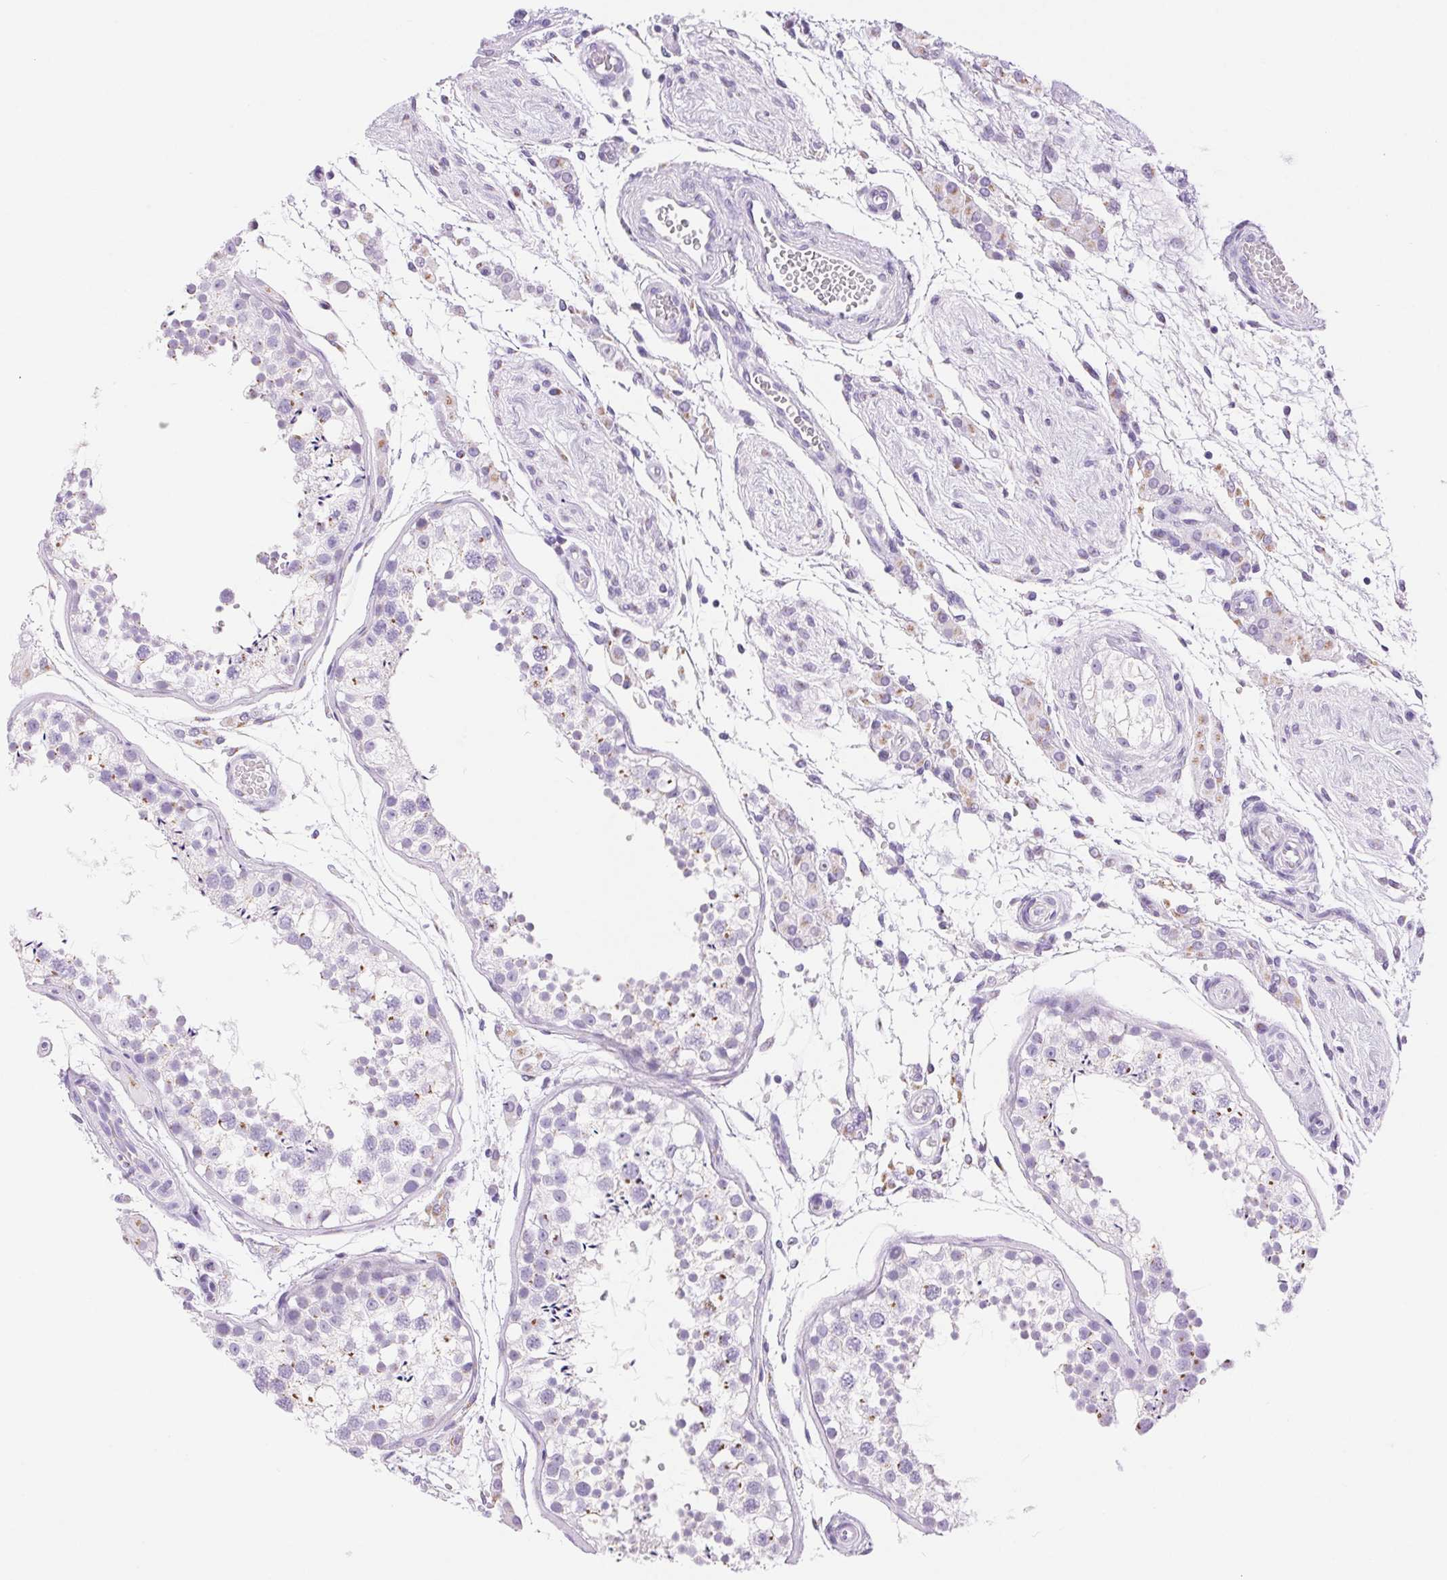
{"staining": {"intensity": "moderate", "quantity": "<25%", "location": "cytoplasmic/membranous"}, "tissue": "testis", "cell_type": "Cells in seminiferous ducts", "image_type": "normal", "snomed": [{"axis": "morphology", "description": "Normal tissue, NOS"}, {"axis": "morphology", "description": "Seminoma, NOS"}, {"axis": "topography", "description": "Testis"}], "caption": "A low amount of moderate cytoplasmic/membranous staining is appreciated in approximately <25% of cells in seminiferous ducts in benign testis.", "gene": "SERPINB3", "patient": {"sex": "male", "age": 29}}